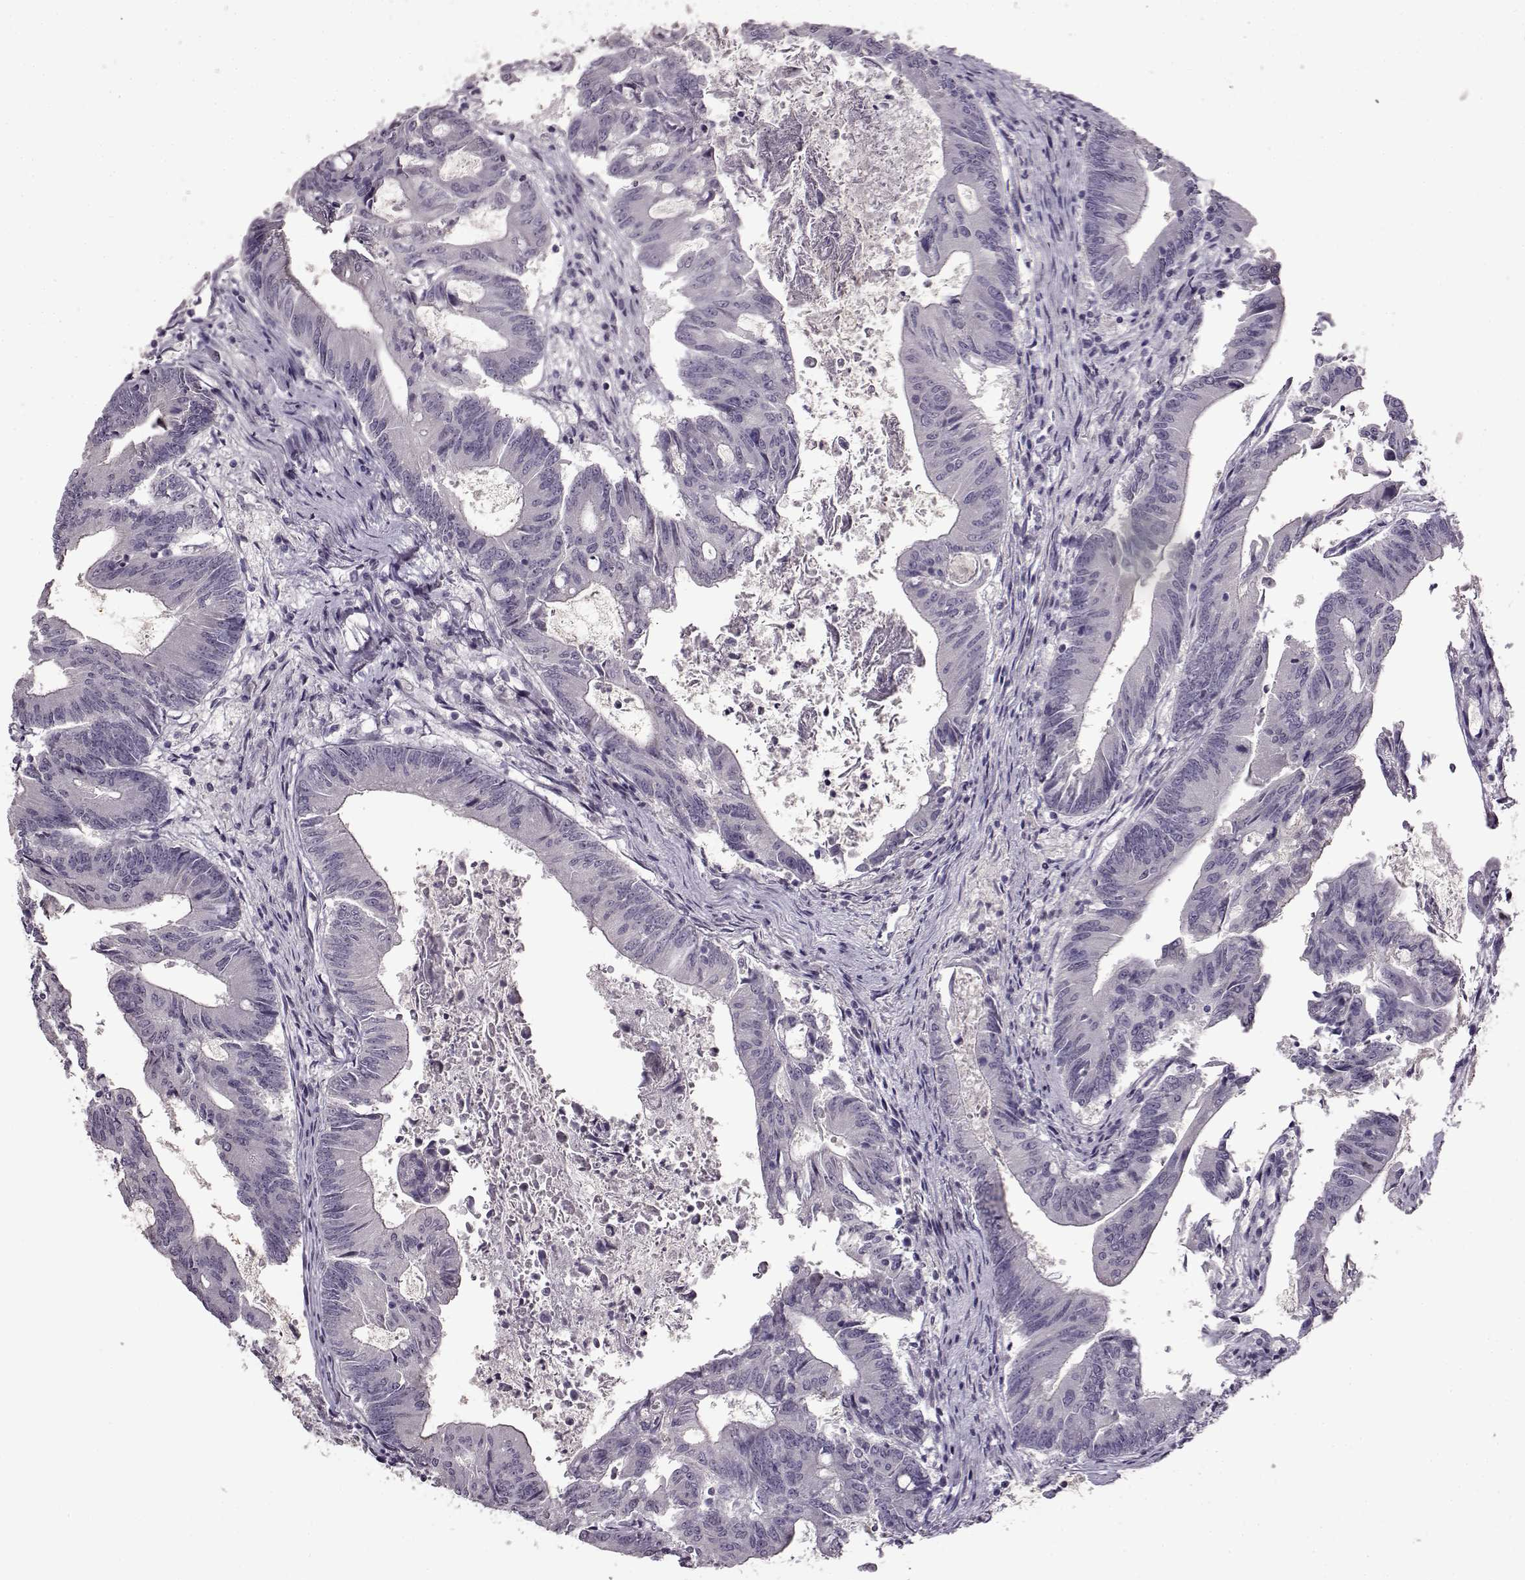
{"staining": {"intensity": "negative", "quantity": "none", "location": "none"}, "tissue": "colorectal cancer", "cell_type": "Tumor cells", "image_type": "cancer", "snomed": [{"axis": "morphology", "description": "Adenocarcinoma, NOS"}, {"axis": "topography", "description": "Colon"}], "caption": "The immunohistochemistry (IHC) photomicrograph has no significant staining in tumor cells of colorectal cancer (adenocarcinoma) tissue.", "gene": "FSHB", "patient": {"sex": "female", "age": 70}}